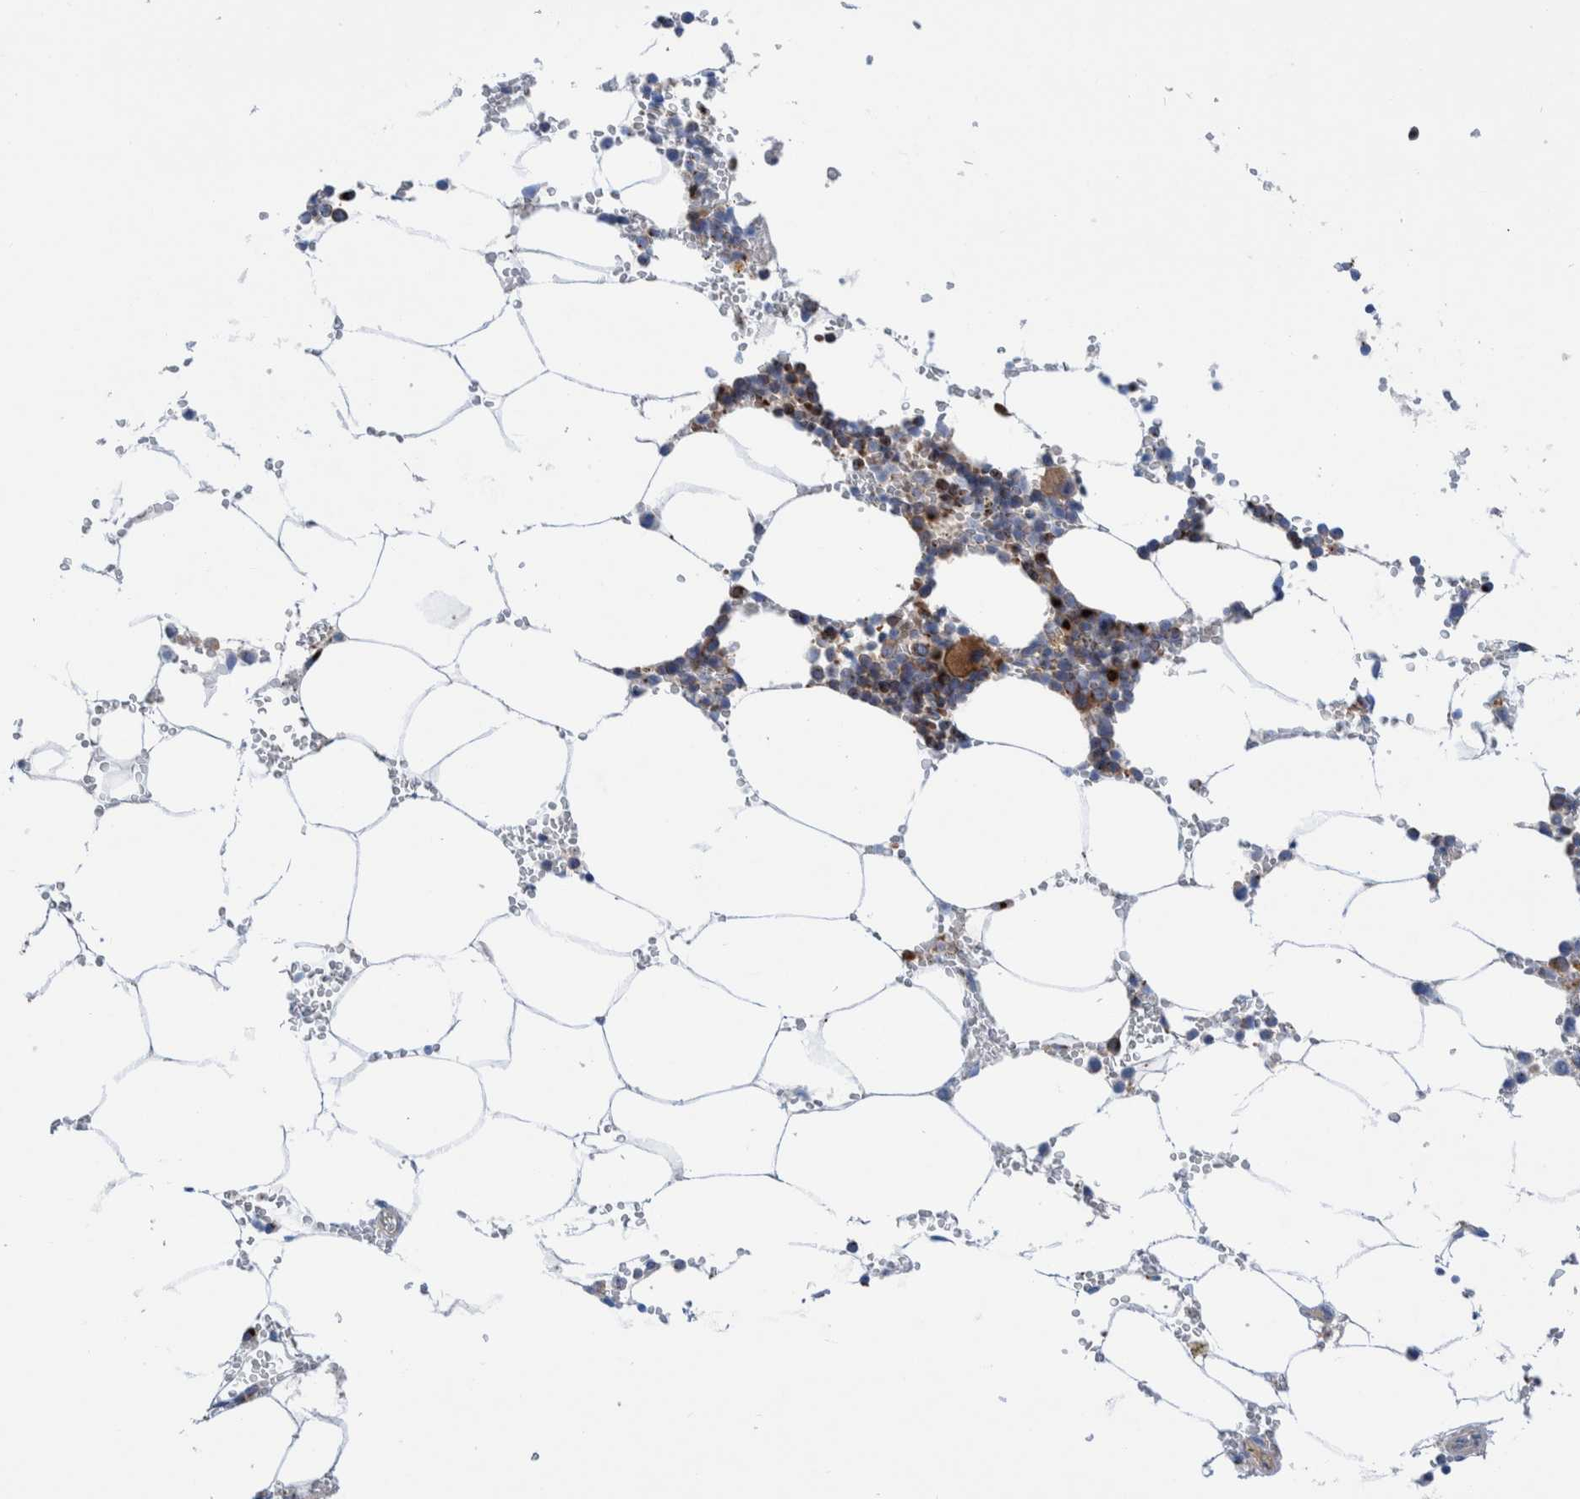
{"staining": {"intensity": "strong", "quantity": "<25%", "location": "cytoplasmic/membranous"}, "tissue": "bone marrow", "cell_type": "Hematopoietic cells", "image_type": "normal", "snomed": [{"axis": "morphology", "description": "Normal tissue, NOS"}, {"axis": "topography", "description": "Bone marrow"}], "caption": "Brown immunohistochemical staining in unremarkable bone marrow exhibits strong cytoplasmic/membranous expression in approximately <25% of hematopoietic cells.", "gene": "TRIM58", "patient": {"sex": "male", "age": 70}}